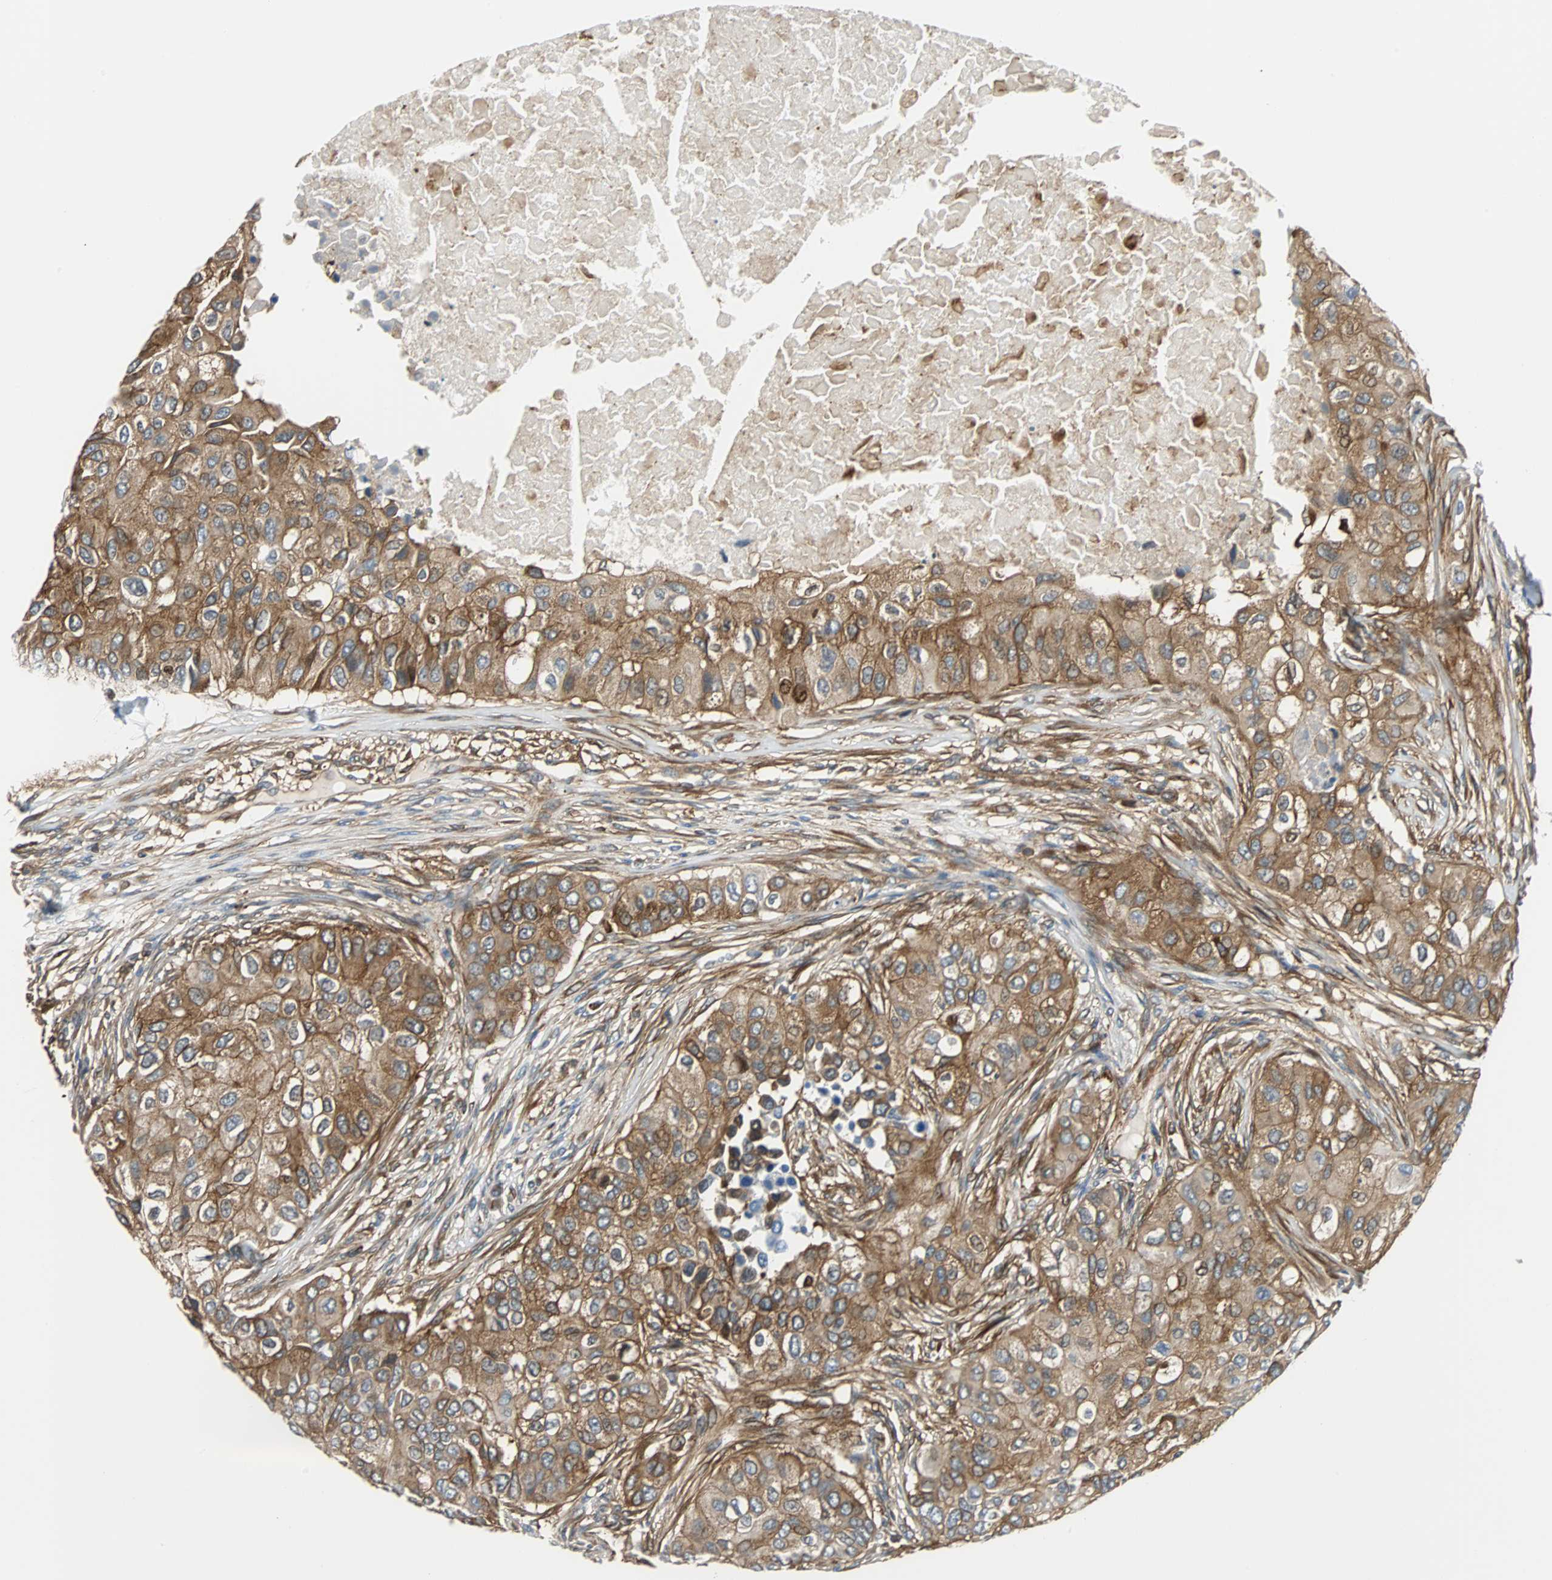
{"staining": {"intensity": "moderate", "quantity": ">75%", "location": "cytoplasmic/membranous"}, "tissue": "breast cancer", "cell_type": "Tumor cells", "image_type": "cancer", "snomed": [{"axis": "morphology", "description": "Normal tissue, NOS"}, {"axis": "morphology", "description": "Duct carcinoma"}, {"axis": "topography", "description": "Breast"}], "caption": "About >75% of tumor cells in breast infiltrating ductal carcinoma display moderate cytoplasmic/membranous protein staining as visualized by brown immunohistochemical staining.", "gene": "RELA", "patient": {"sex": "female", "age": 49}}